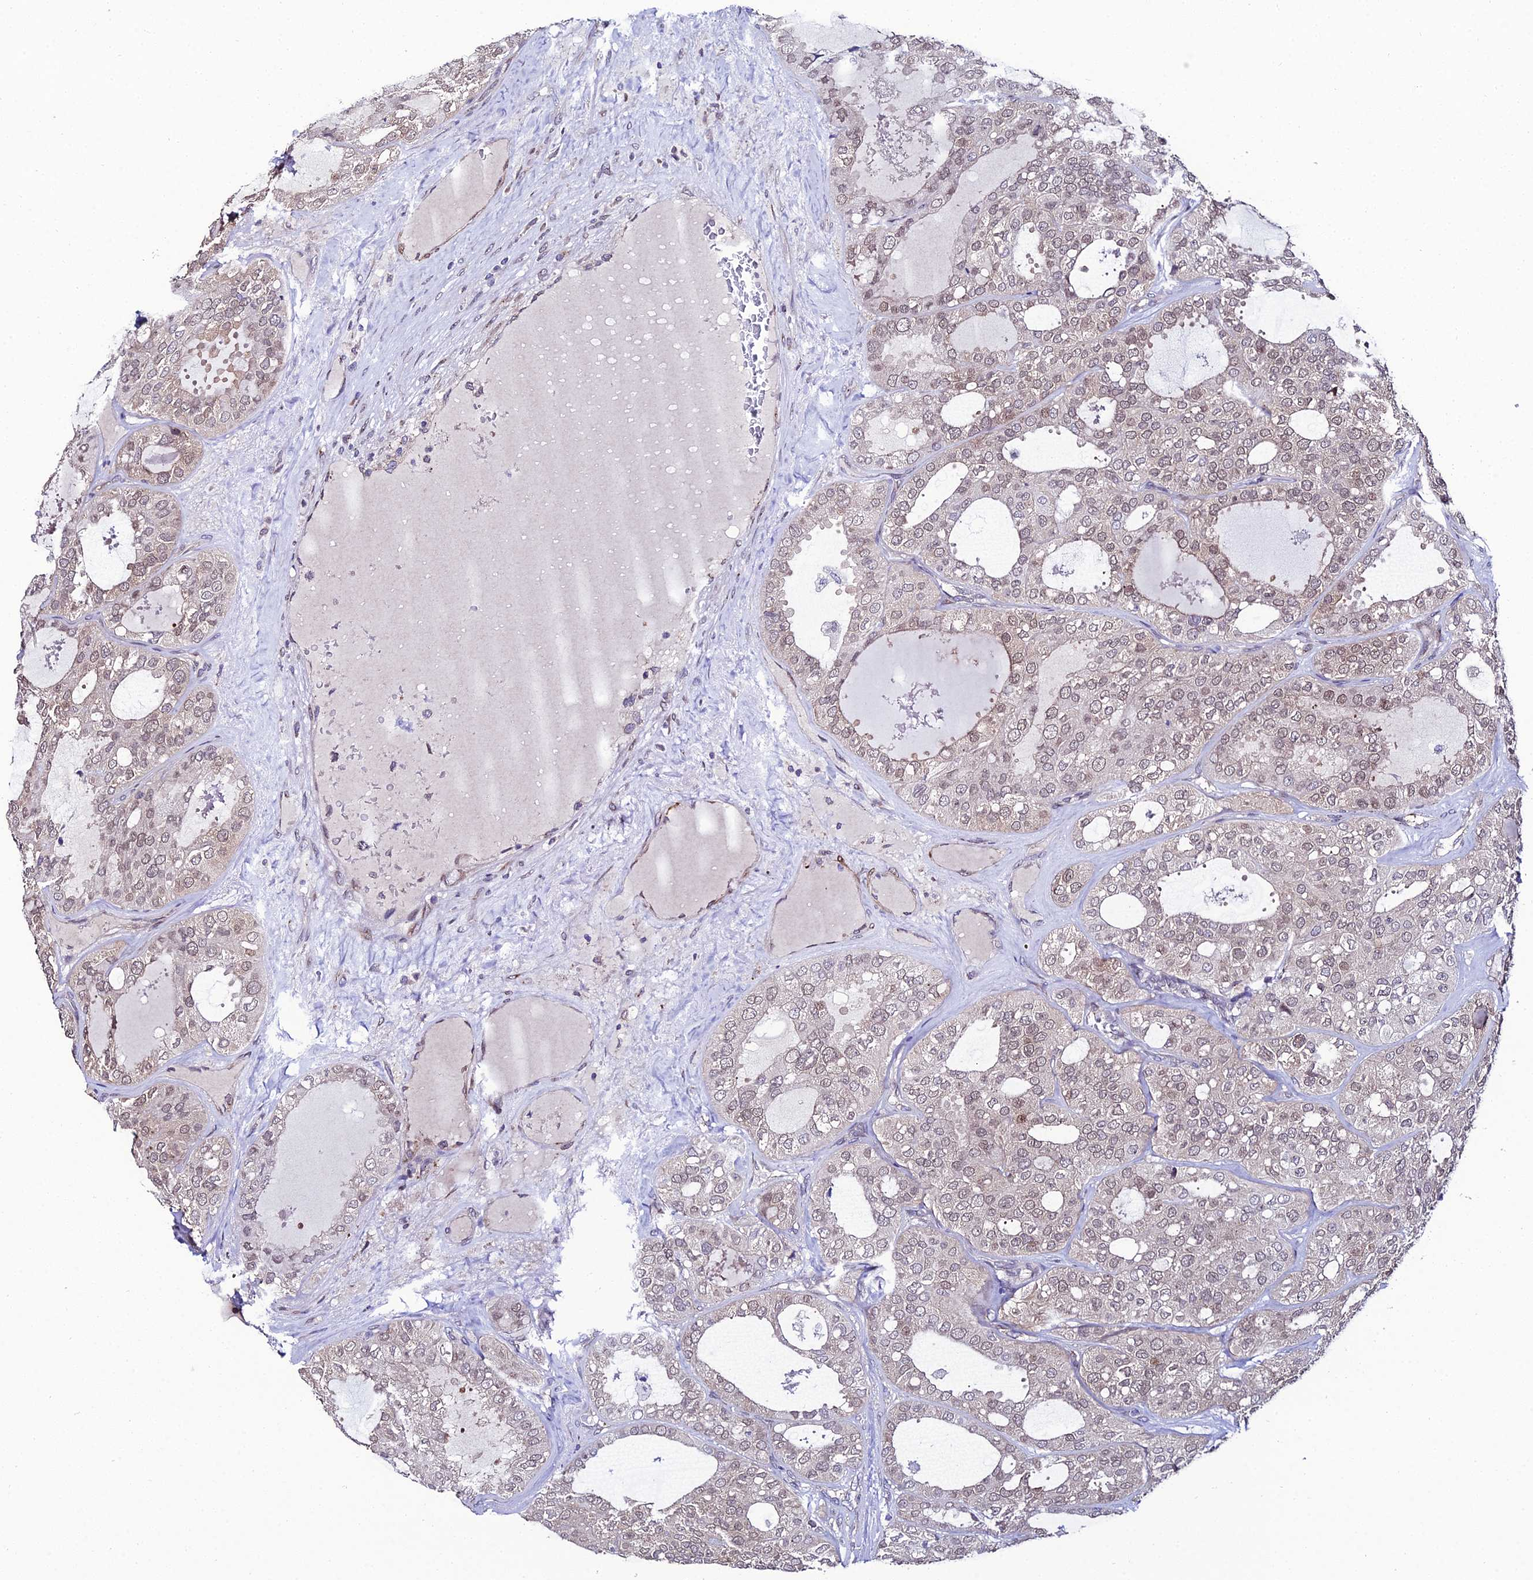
{"staining": {"intensity": "weak", "quantity": "25%-75%", "location": "nuclear"}, "tissue": "thyroid cancer", "cell_type": "Tumor cells", "image_type": "cancer", "snomed": [{"axis": "morphology", "description": "Follicular adenoma carcinoma, NOS"}, {"axis": "topography", "description": "Thyroid gland"}], "caption": "Immunohistochemical staining of thyroid cancer (follicular adenoma carcinoma) demonstrates low levels of weak nuclear staining in about 25%-75% of tumor cells.", "gene": "DDX19A", "patient": {"sex": "male", "age": 75}}